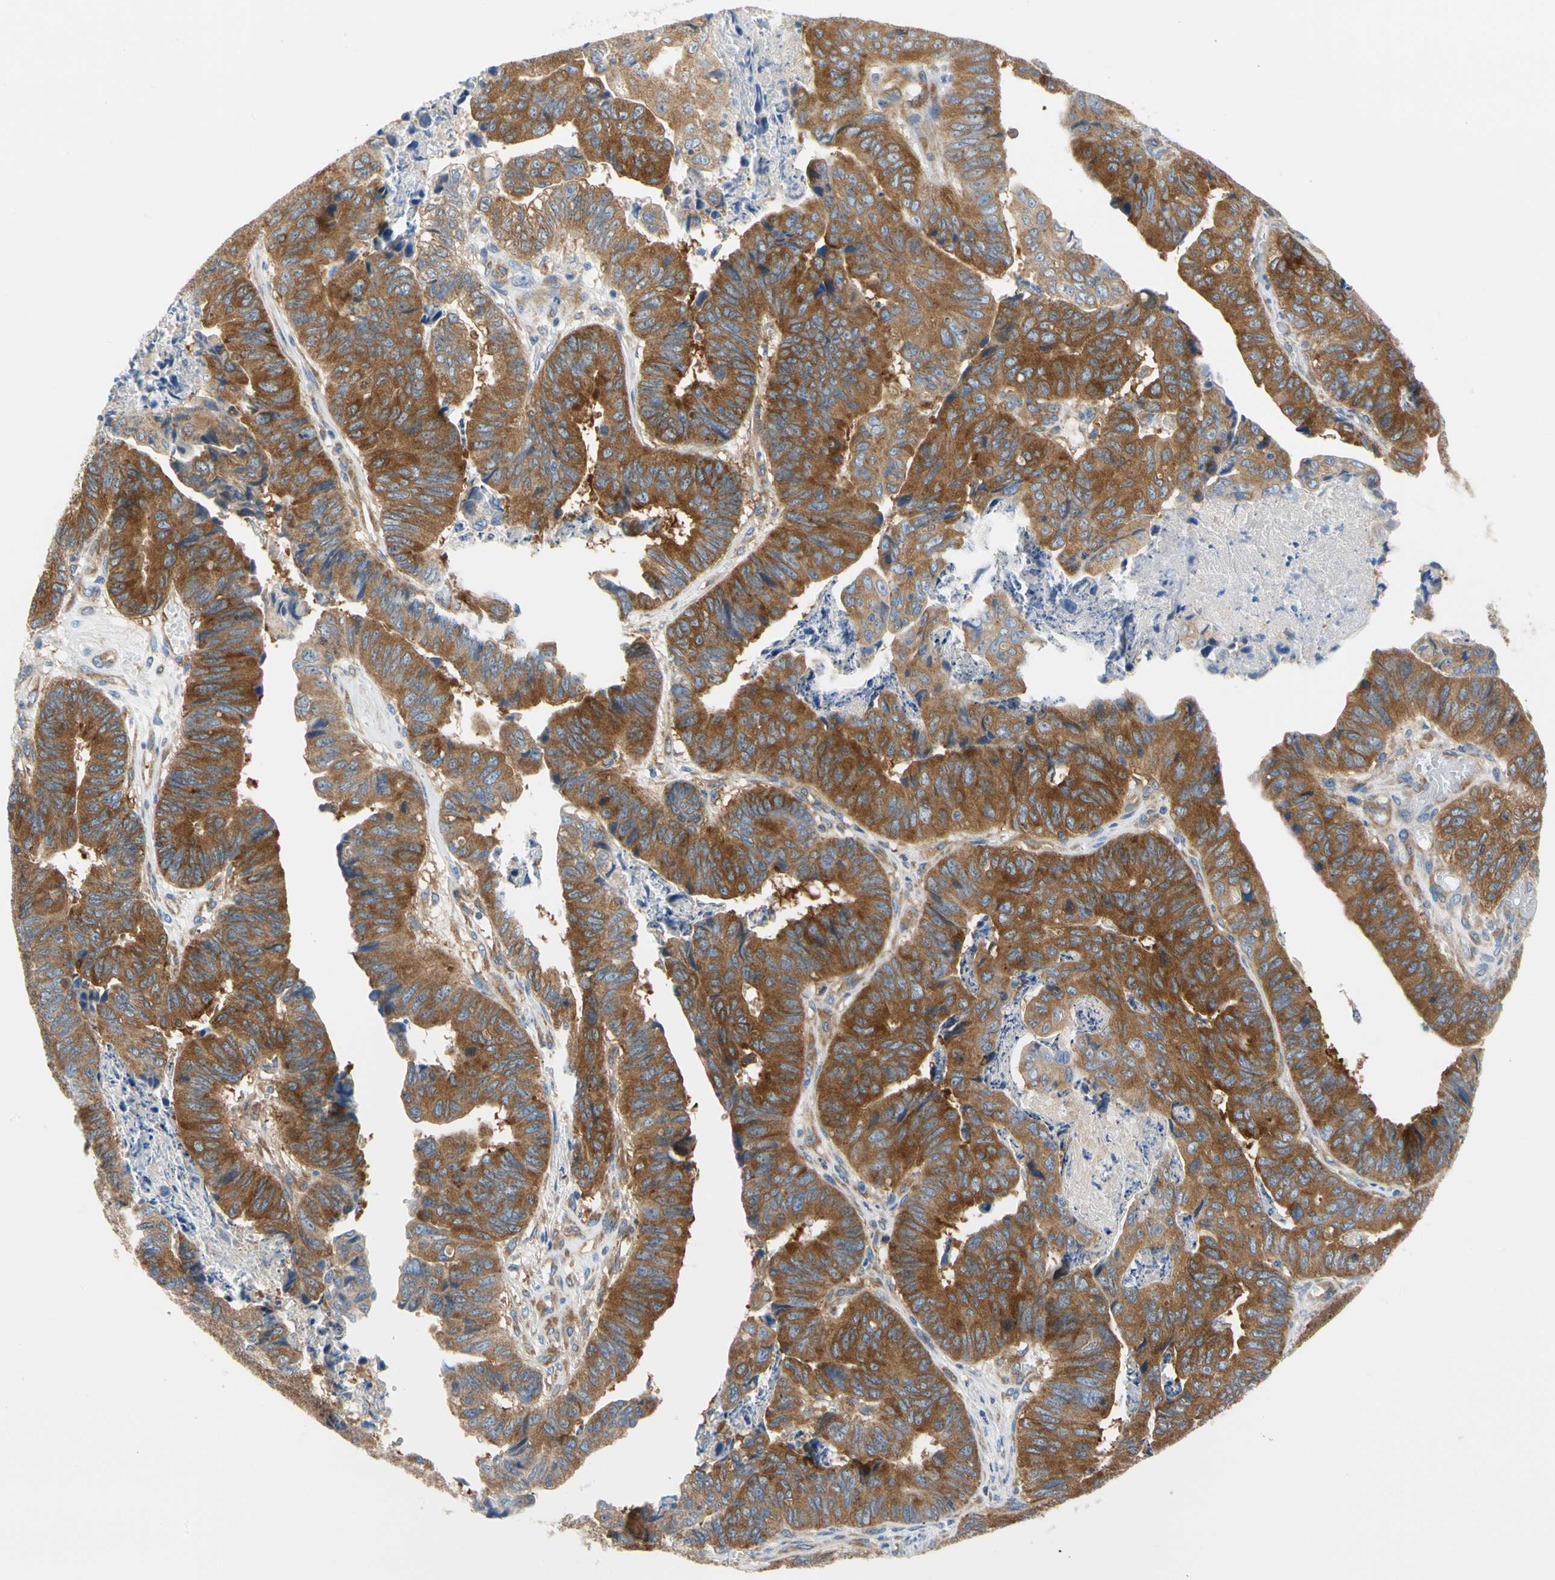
{"staining": {"intensity": "strong", "quantity": ">75%", "location": "cytoplasmic/membranous"}, "tissue": "stomach cancer", "cell_type": "Tumor cells", "image_type": "cancer", "snomed": [{"axis": "morphology", "description": "Adenocarcinoma, NOS"}, {"axis": "topography", "description": "Stomach, lower"}], "caption": "Immunohistochemistry (IHC) (DAB (3,3'-diaminobenzidine)) staining of human stomach cancer (adenocarcinoma) demonstrates strong cytoplasmic/membranous protein staining in approximately >75% of tumor cells.", "gene": "GPHN", "patient": {"sex": "male", "age": 77}}